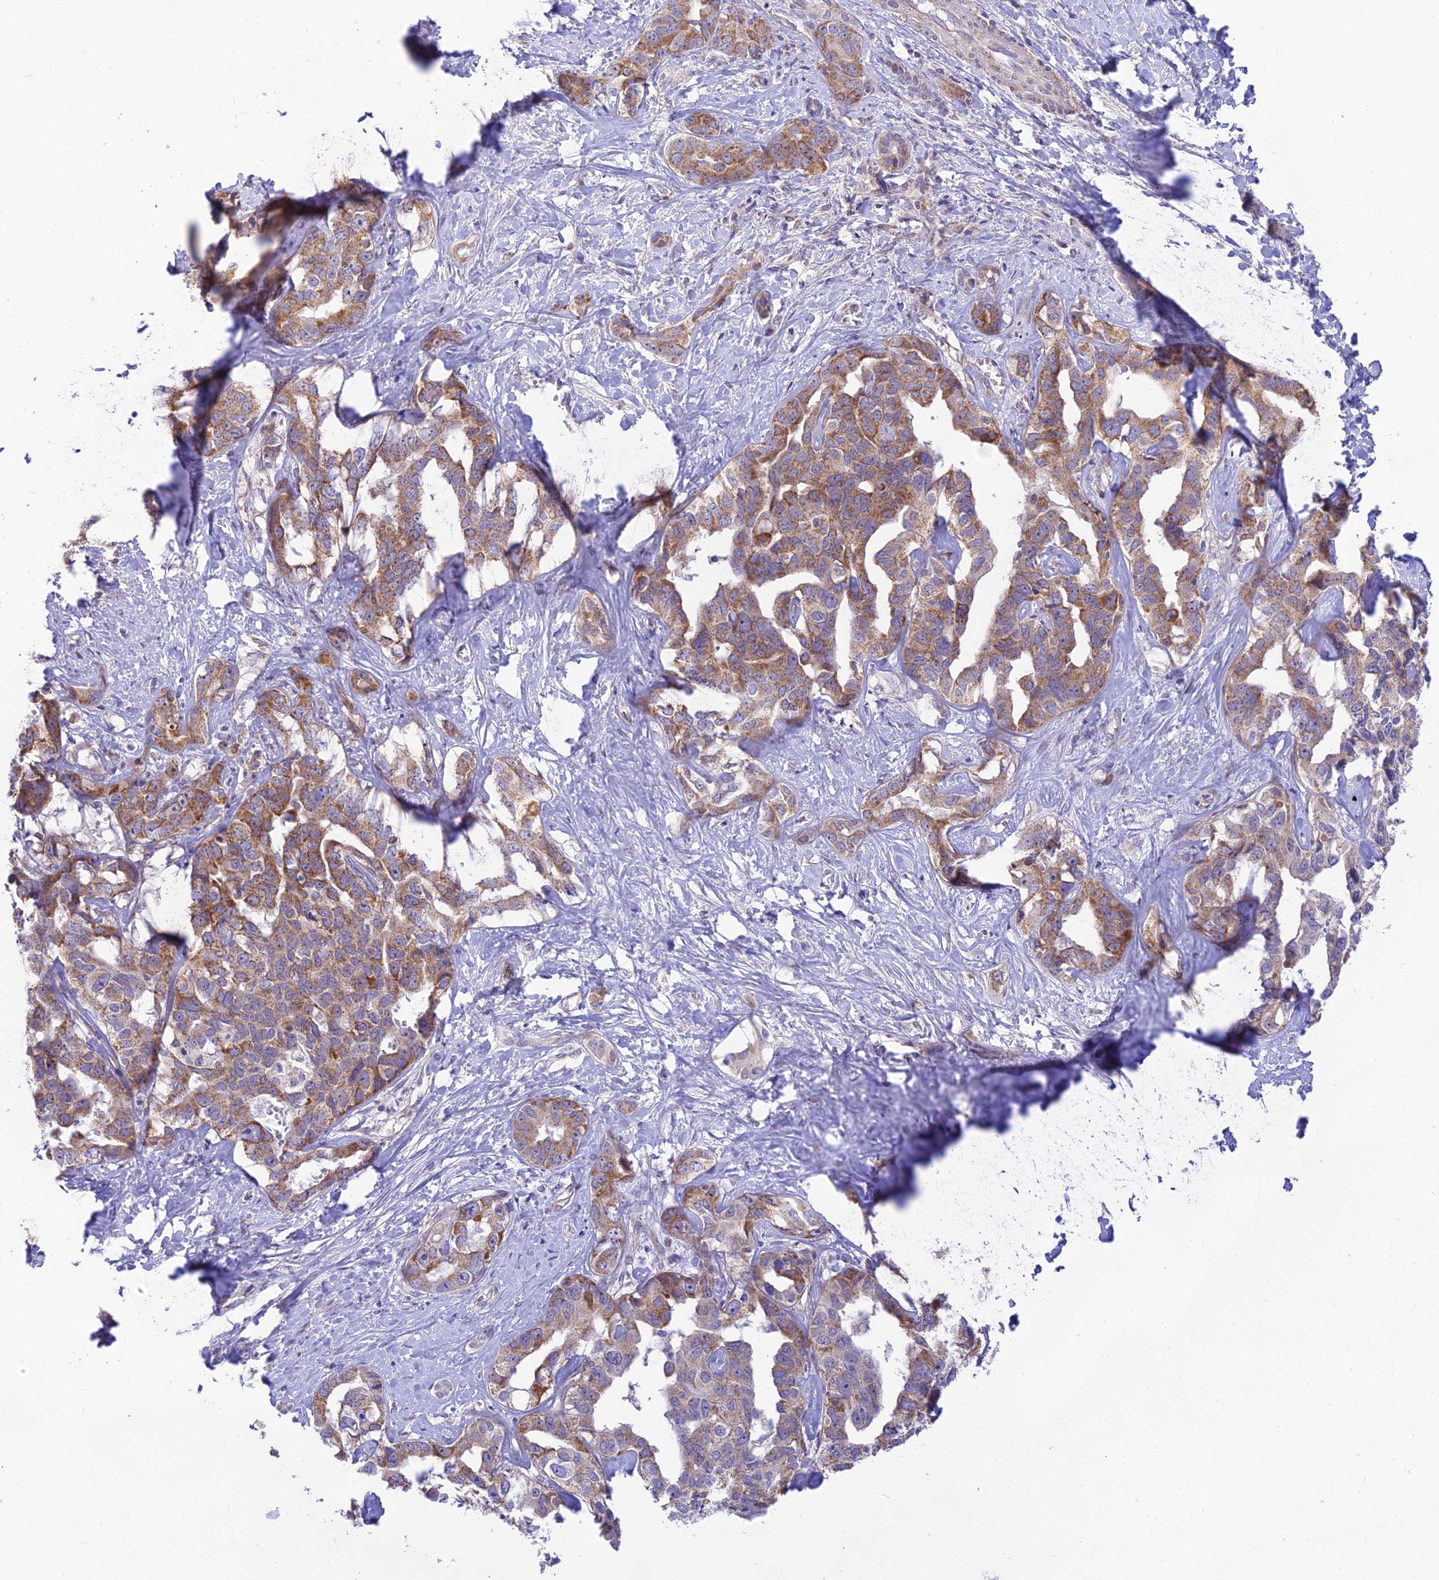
{"staining": {"intensity": "moderate", "quantity": "25%-75%", "location": "cytoplasmic/membranous"}, "tissue": "liver cancer", "cell_type": "Tumor cells", "image_type": "cancer", "snomed": [{"axis": "morphology", "description": "Cholangiocarcinoma"}, {"axis": "topography", "description": "Liver"}], "caption": "Protein staining of liver cancer (cholangiocarcinoma) tissue reveals moderate cytoplasmic/membranous expression in approximately 25%-75% of tumor cells.", "gene": "FAM186B", "patient": {"sex": "male", "age": 59}}